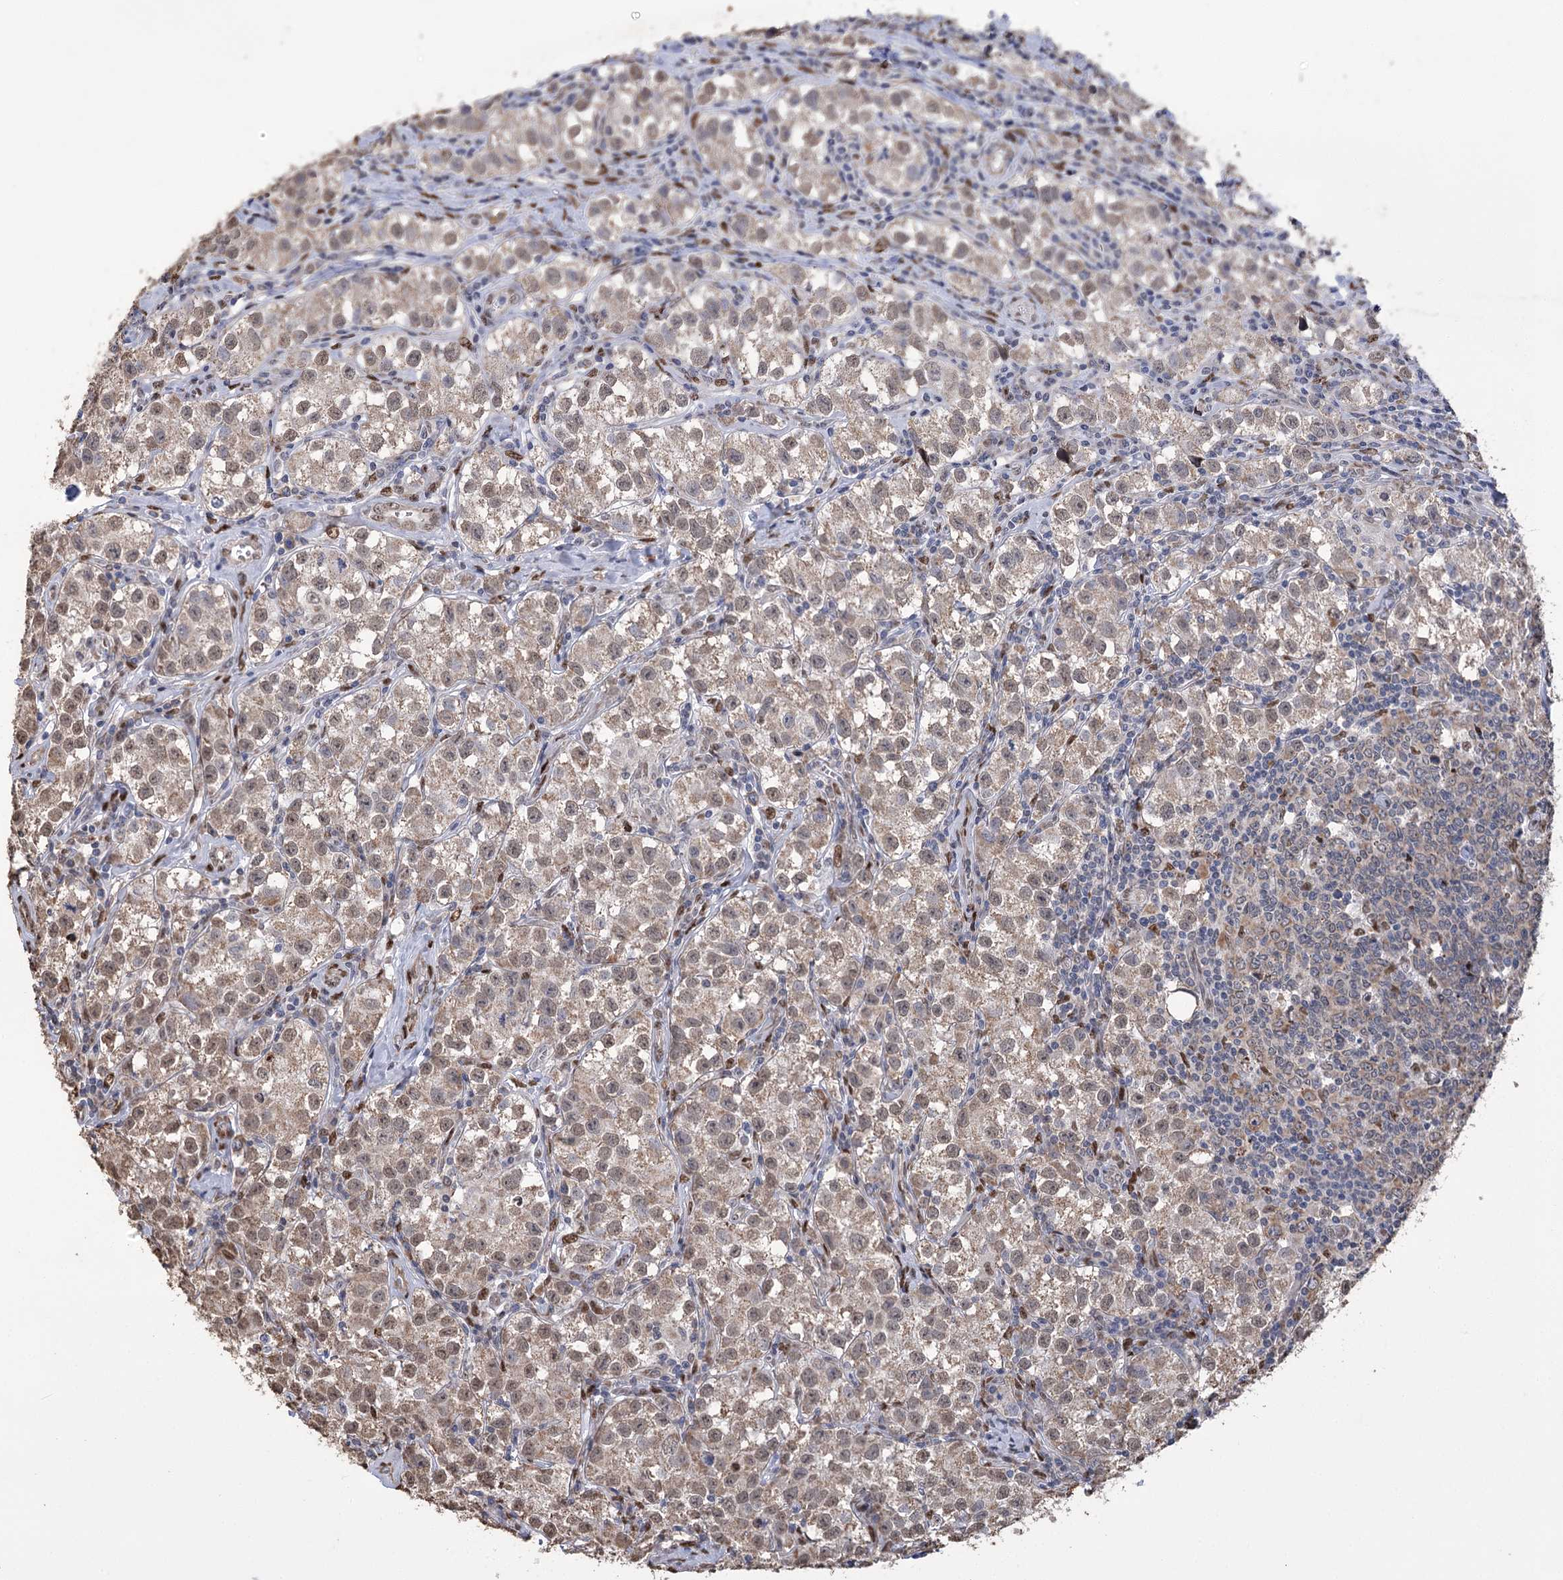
{"staining": {"intensity": "weak", "quantity": "25%-75%", "location": "cytoplasmic/membranous,nuclear"}, "tissue": "testis cancer", "cell_type": "Tumor cells", "image_type": "cancer", "snomed": [{"axis": "morphology", "description": "Seminoma, NOS"}, {"axis": "morphology", "description": "Carcinoma, Embryonal, NOS"}, {"axis": "topography", "description": "Testis"}], "caption": "A low amount of weak cytoplasmic/membranous and nuclear positivity is present in about 25%-75% of tumor cells in testis cancer (embryonal carcinoma) tissue.", "gene": "NFU1", "patient": {"sex": "male", "age": 43}}